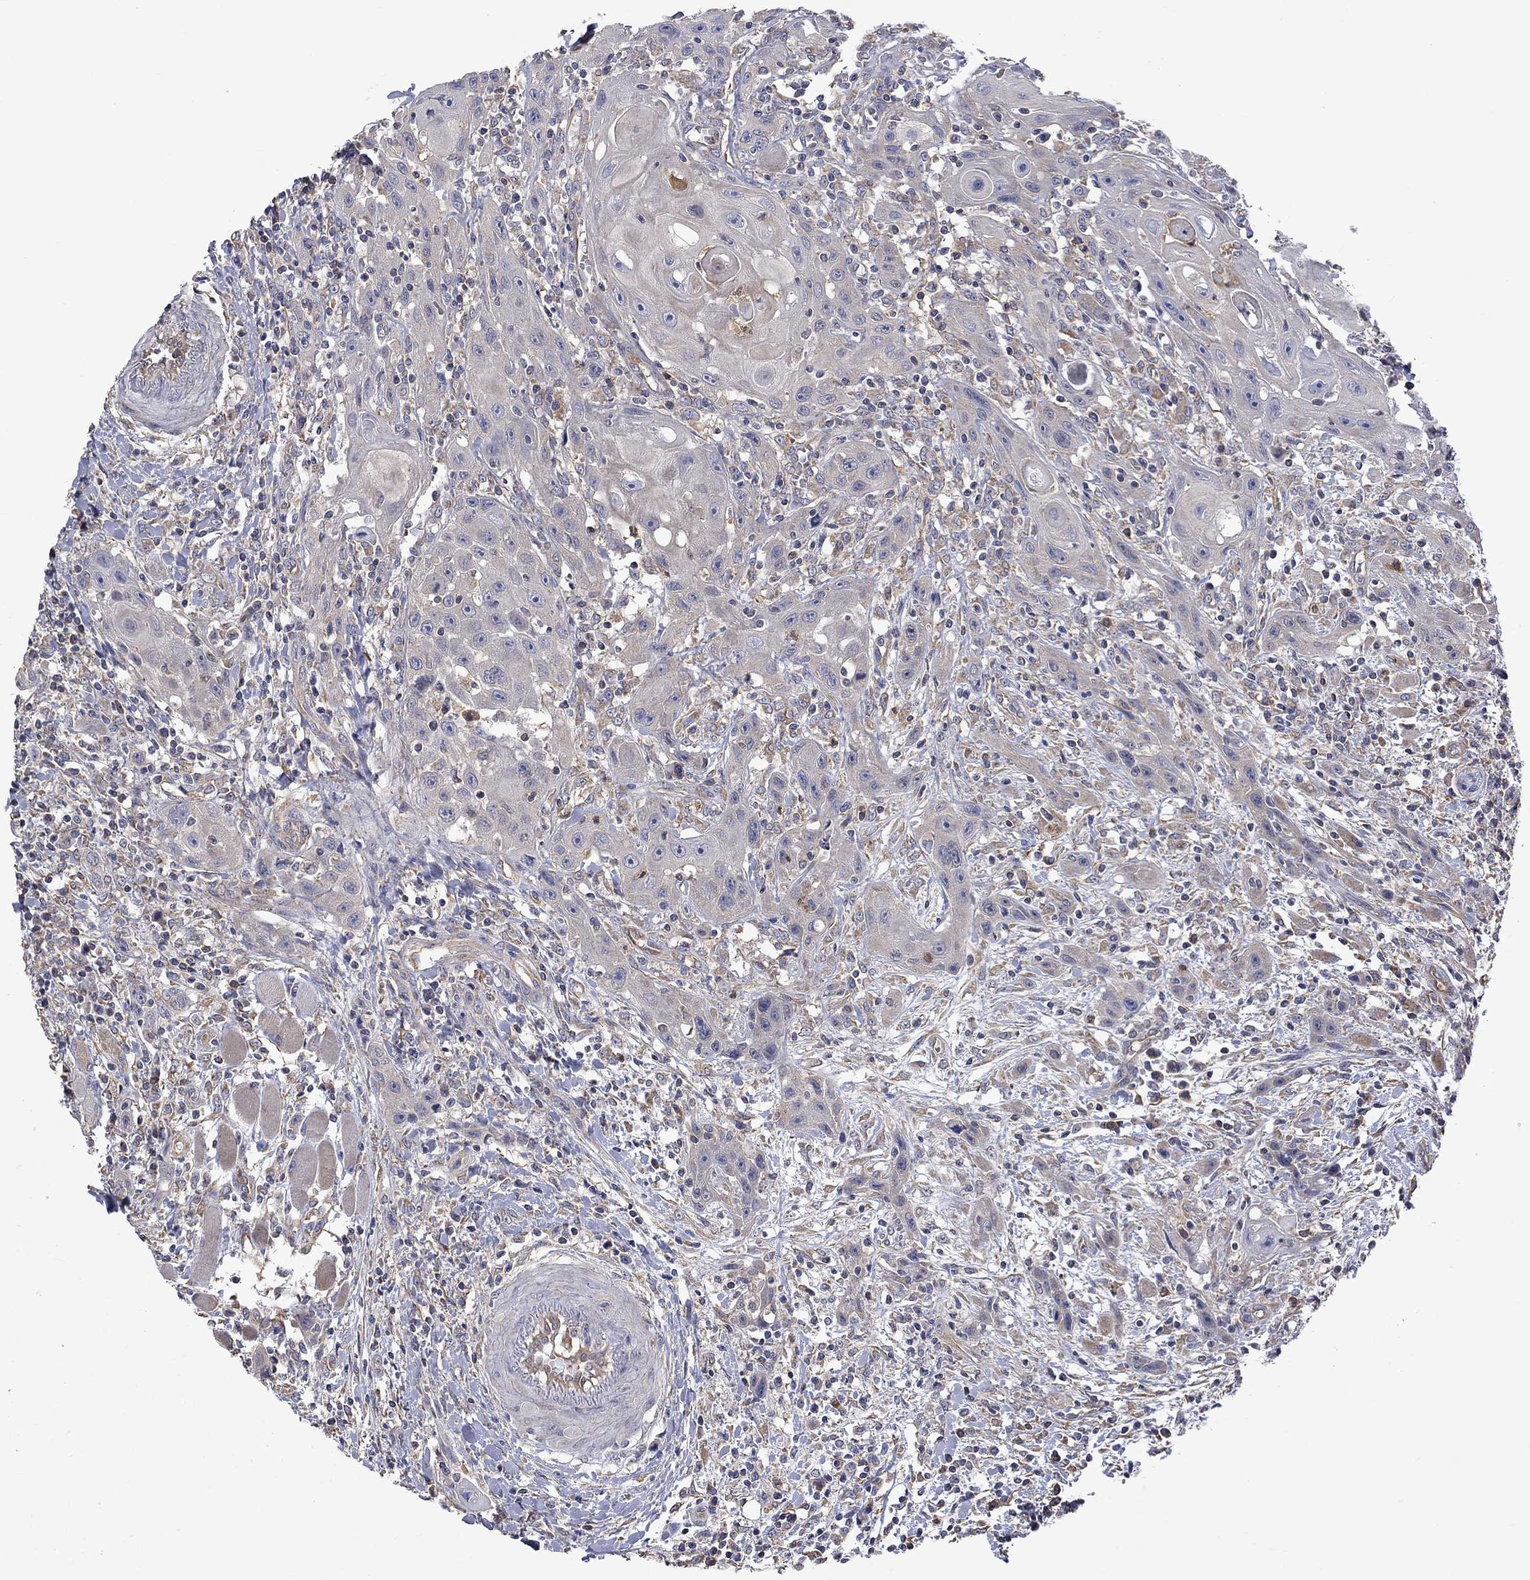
{"staining": {"intensity": "moderate", "quantity": "<25%", "location": "cytoplasmic/membranous"}, "tissue": "head and neck cancer", "cell_type": "Tumor cells", "image_type": "cancer", "snomed": [{"axis": "morphology", "description": "Normal tissue, NOS"}, {"axis": "morphology", "description": "Squamous cell carcinoma, NOS"}, {"axis": "topography", "description": "Oral tissue"}, {"axis": "topography", "description": "Head-Neck"}], "caption": "Squamous cell carcinoma (head and neck) stained for a protein demonstrates moderate cytoplasmic/membranous positivity in tumor cells. (IHC, brightfield microscopy, high magnification).", "gene": "CAMKK2", "patient": {"sex": "male", "age": 71}}